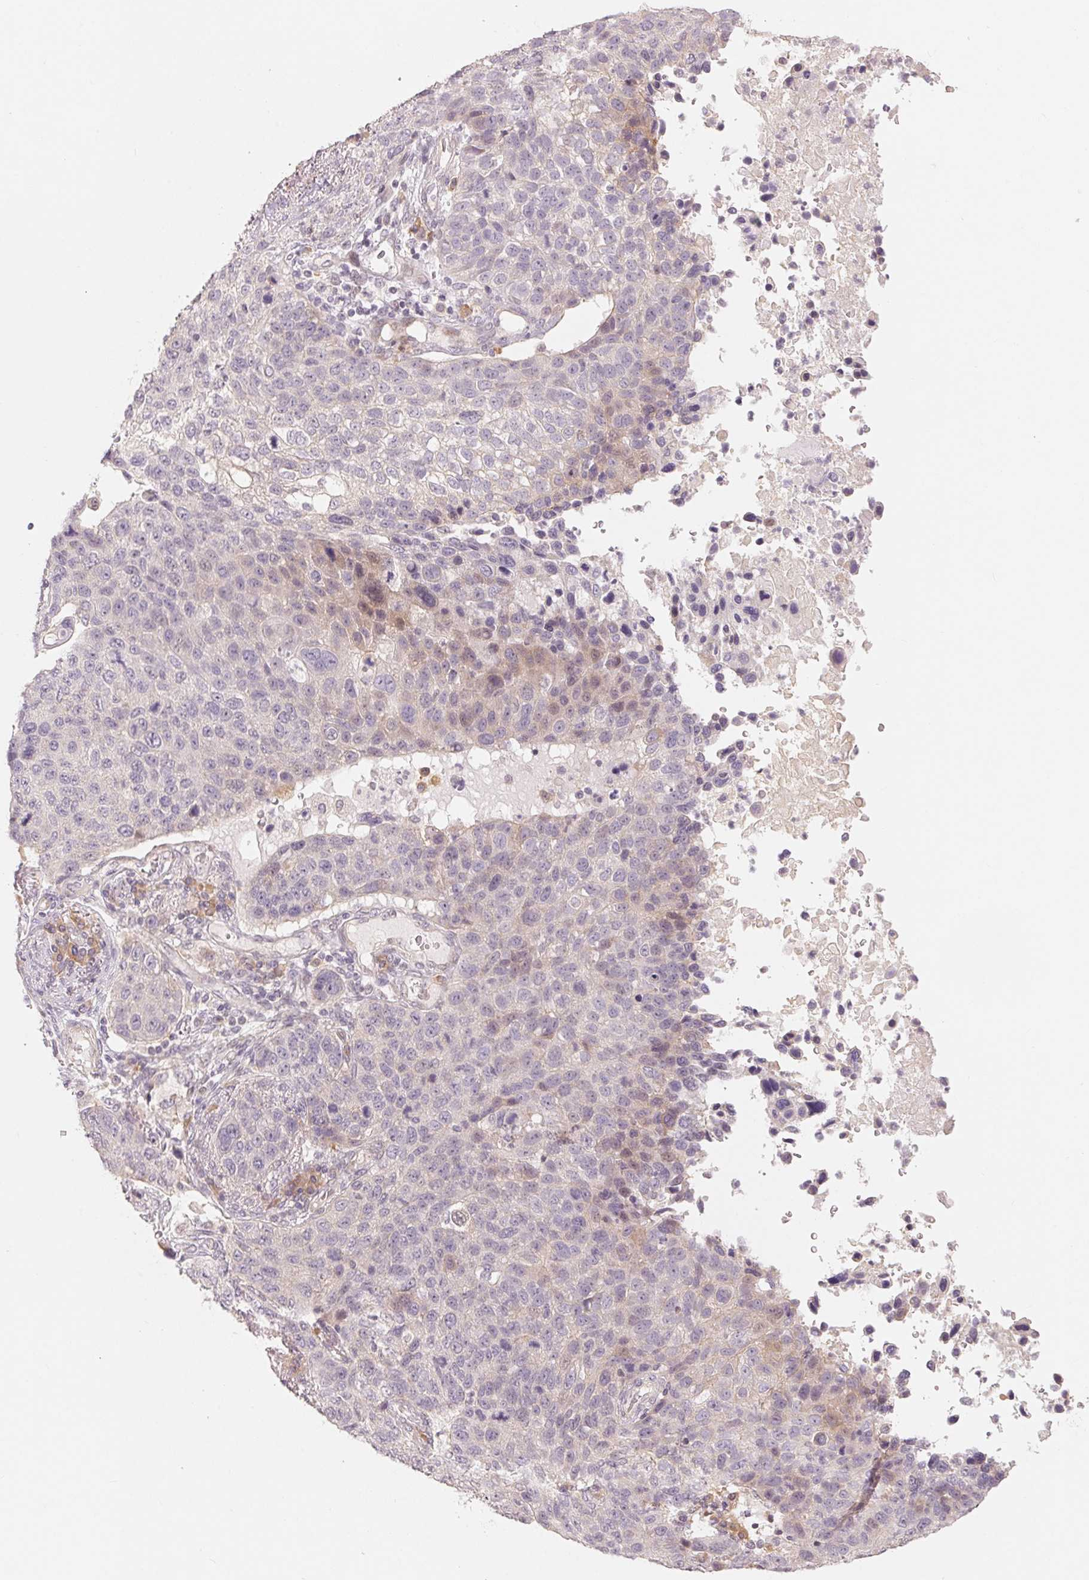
{"staining": {"intensity": "weak", "quantity": "25%-75%", "location": "cytoplasmic/membranous"}, "tissue": "lung cancer", "cell_type": "Tumor cells", "image_type": "cancer", "snomed": [{"axis": "morphology", "description": "Squamous cell carcinoma, NOS"}, {"axis": "topography", "description": "Lymph node"}, {"axis": "topography", "description": "Lung"}], "caption": "Weak cytoplasmic/membranous staining is appreciated in about 25%-75% of tumor cells in lung cancer (squamous cell carcinoma). (Brightfield microscopy of DAB IHC at high magnification).", "gene": "DENND2C", "patient": {"sex": "male", "age": 61}}